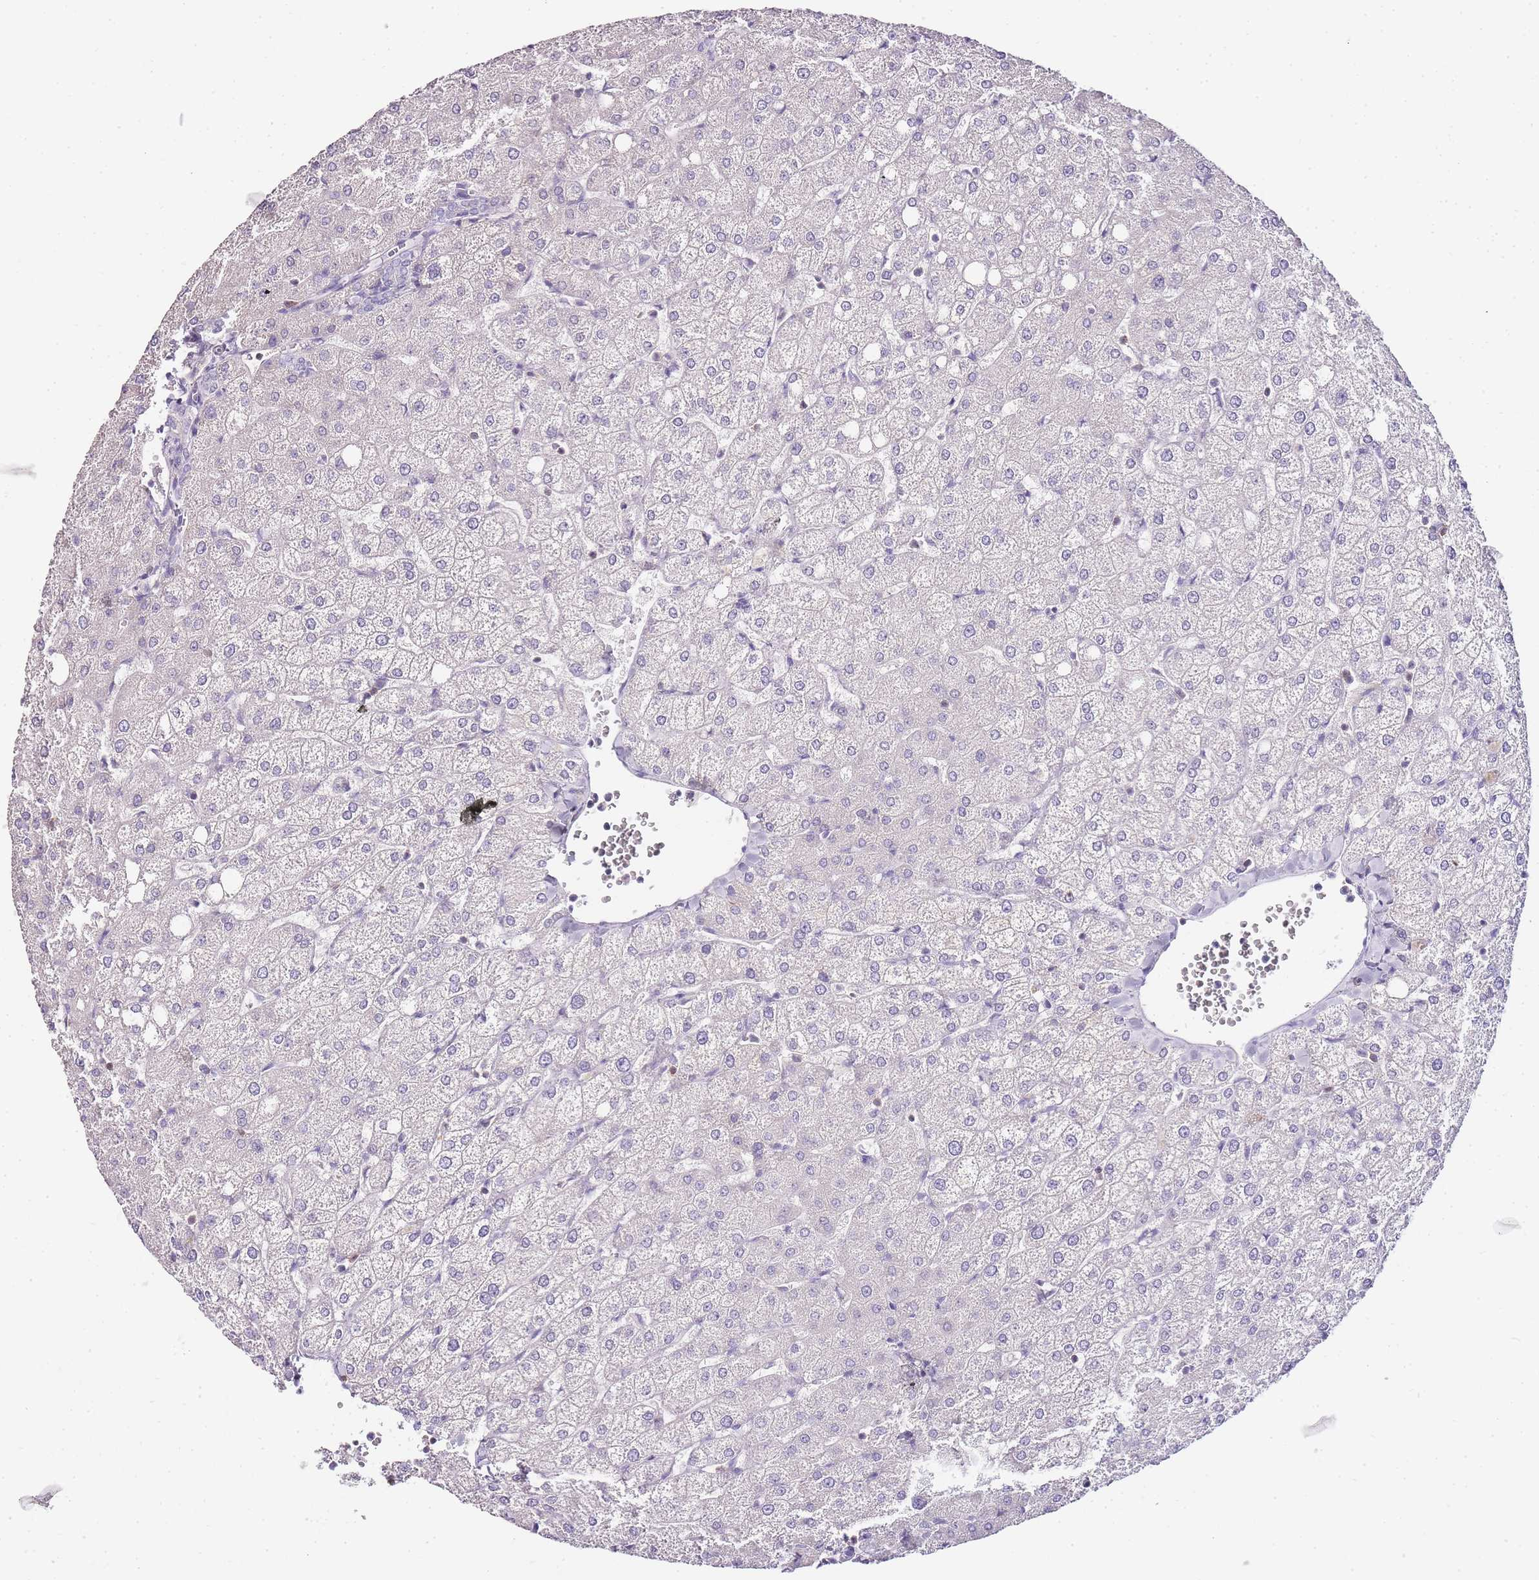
{"staining": {"intensity": "negative", "quantity": "none", "location": "none"}, "tissue": "liver", "cell_type": "Cholangiocytes", "image_type": "normal", "snomed": [{"axis": "morphology", "description": "Normal tissue, NOS"}, {"axis": "topography", "description": "Liver"}], "caption": "Immunohistochemistry (IHC) of normal human liver exhibits no positivity in cholangiocytes.", "gene": "ZBP1", "patient": {"sex": "female", "age": 54}}